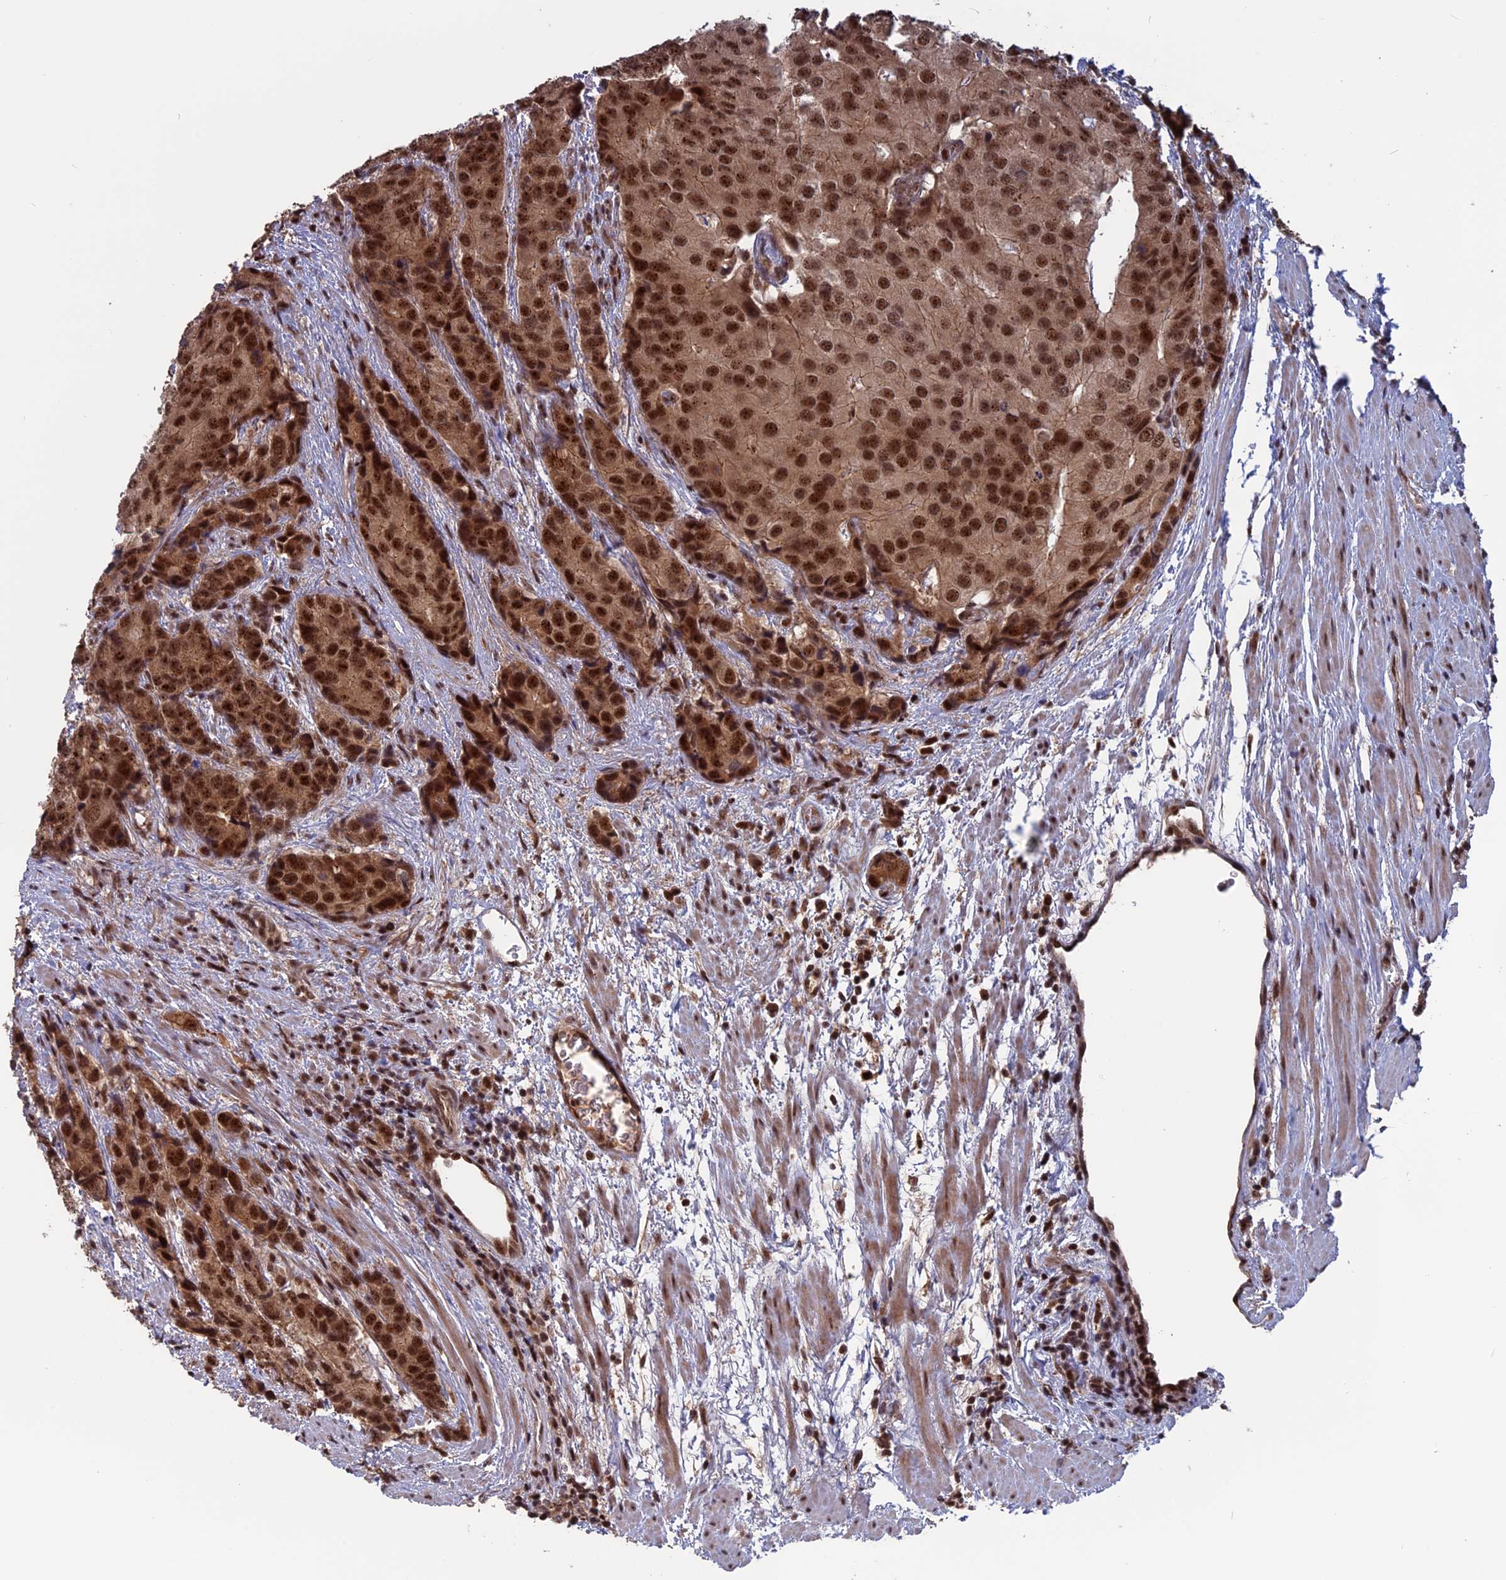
{"staining": {"intensity": "strong", "quantity": ">75%", "location": "nuclear"}, "tissue": "prostate cancer", "cell_type": "Tumor cells", "image_type": "cancer", "snomed": [{"axis": "morphology", "description": "Adenocarcinoma, High grade"}, {"axis": "topography", "description": "Prostate"}], "caption": "An immunohistochemistry (IHC) image of tumor tissue is shown. Protein staining in brown shows strong nuclear positivity in prostate cancer within tumor cells. Nuclei are stained in blue.", "gene": "CACTIN", "patient": {"sex": "male", "age": 62}}